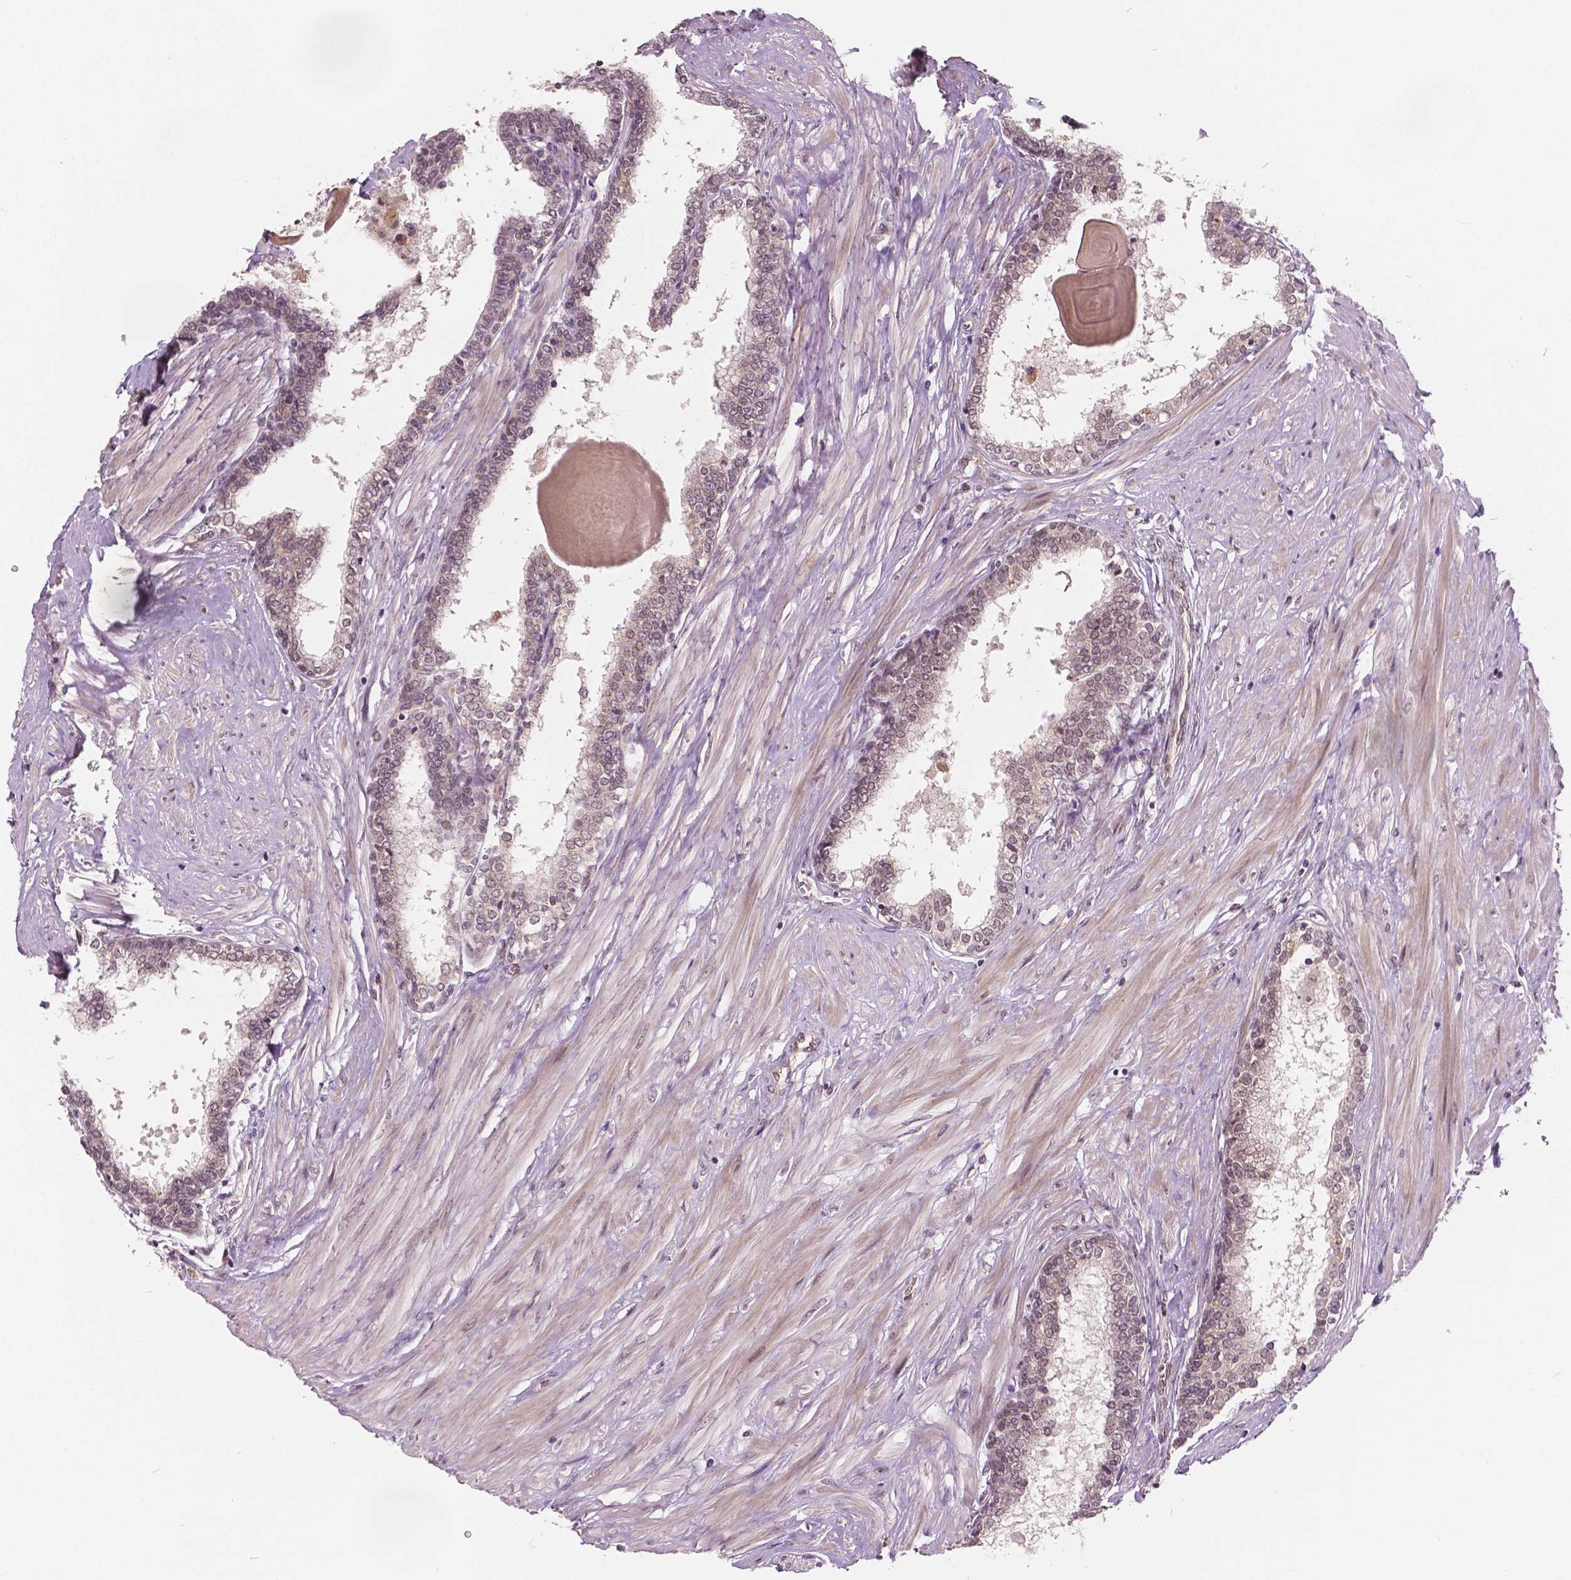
{"staining": {"intensity": "negative", "quantity": "none", "location": "none"}, "tissue": "prostate", "cell_type": "Glandular cells", "image_type": "normal", "snomed": [{"axis": "morphology", "description": "Normal tissue, NOS"}, {"axis": "topography", "description": "Prostate"}], "caption": "This is an IHC photomicrograph of benign prostate. There is no staining in glandular cells.", "gene": "HMBOX1", "patient": {"sex": "male", "age": 55}}